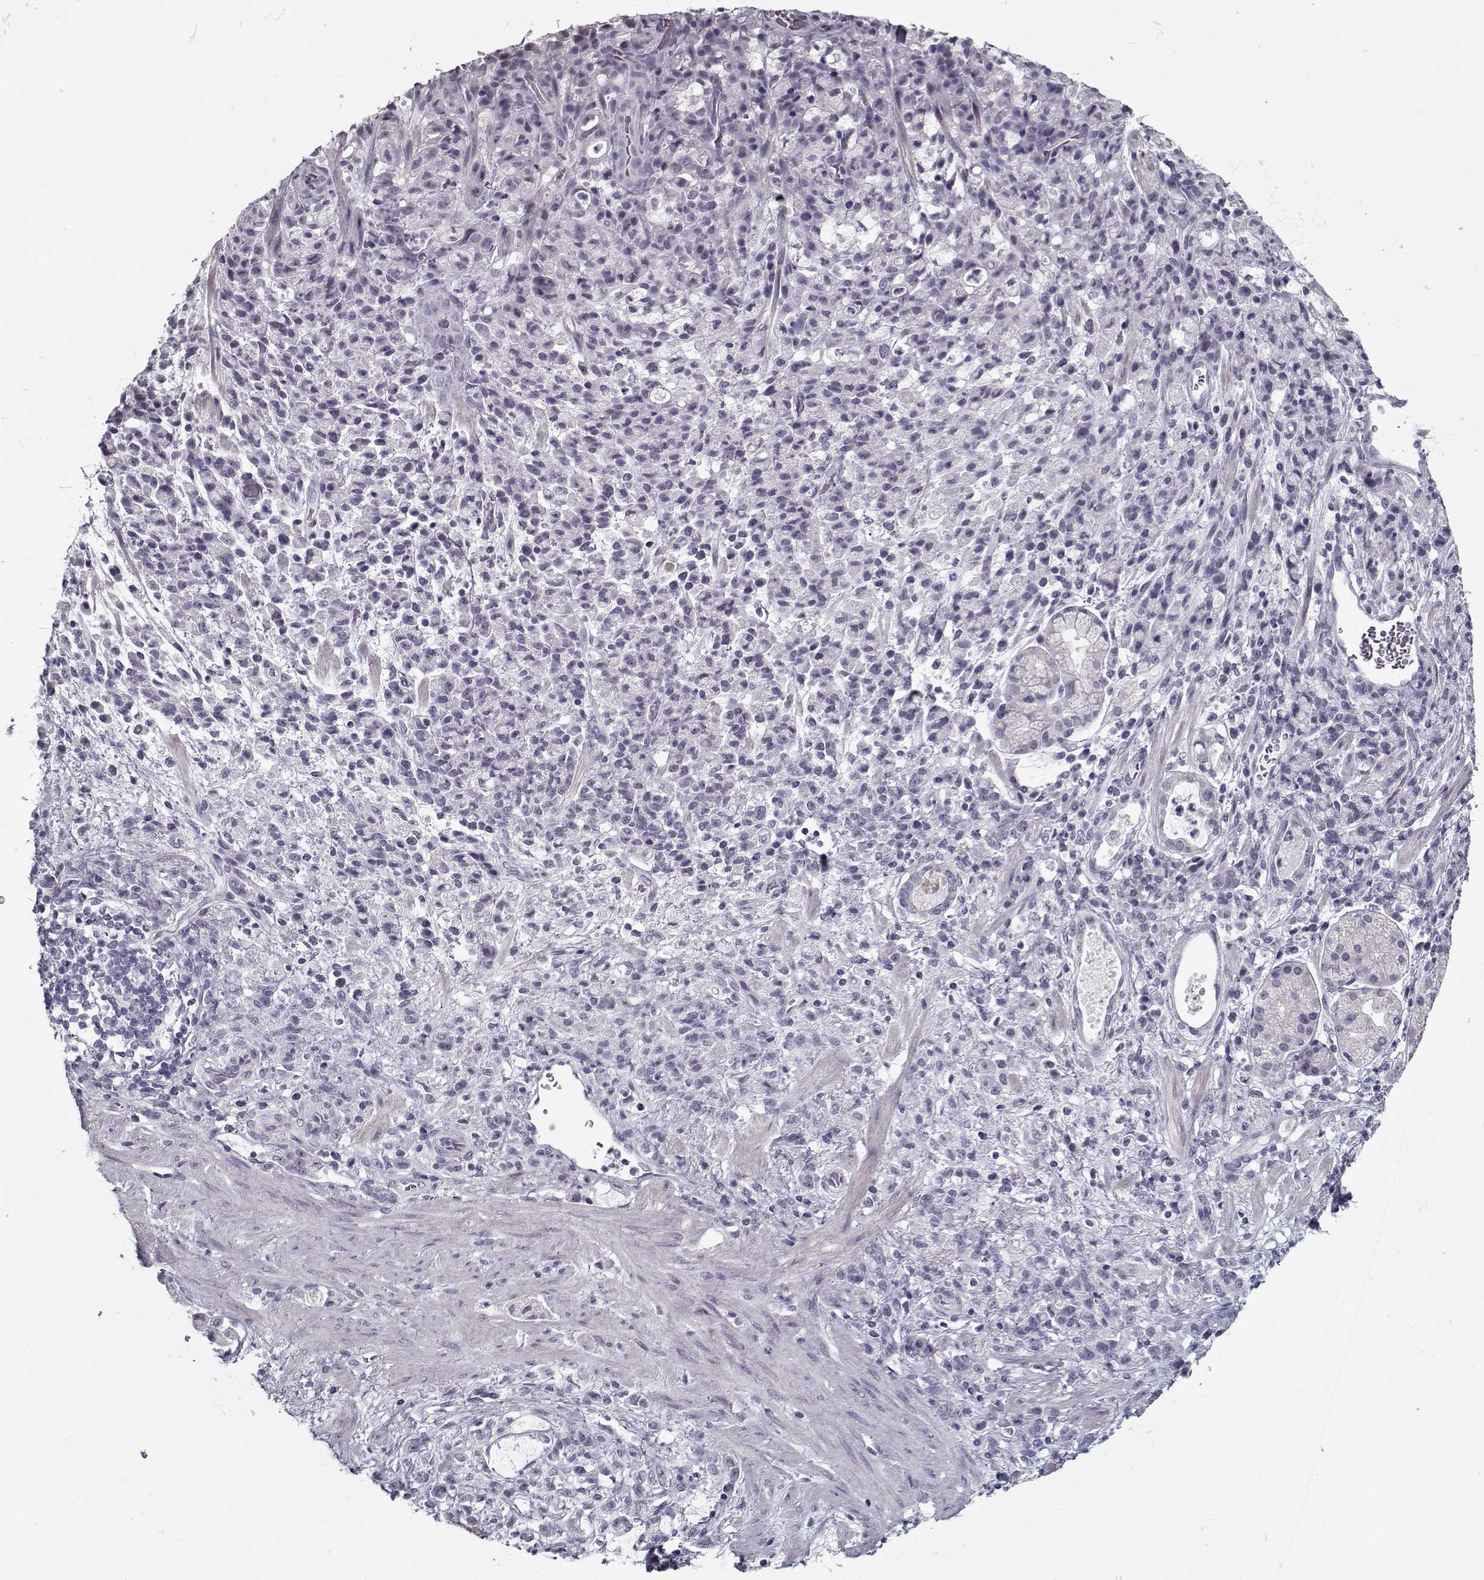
{"staining": {"intensity": "negative", "quantity": "none", "location": "none"}, "tissue": "stomach cancer", "cell_type": "Tumor cells", "image_type": "cancer", "snomed": [{"axis": "morphology", "description": "Adenocarcinoma, NOS"}, {"axis": "topography", "description": "Stomach"}], "caption": "Immunohistochemistry of stomach cancer (adenocarcinoma) reveals no expression in tumor cells.", "gene": "RNF32", "patient": {"sex": "female", "age": 60}}